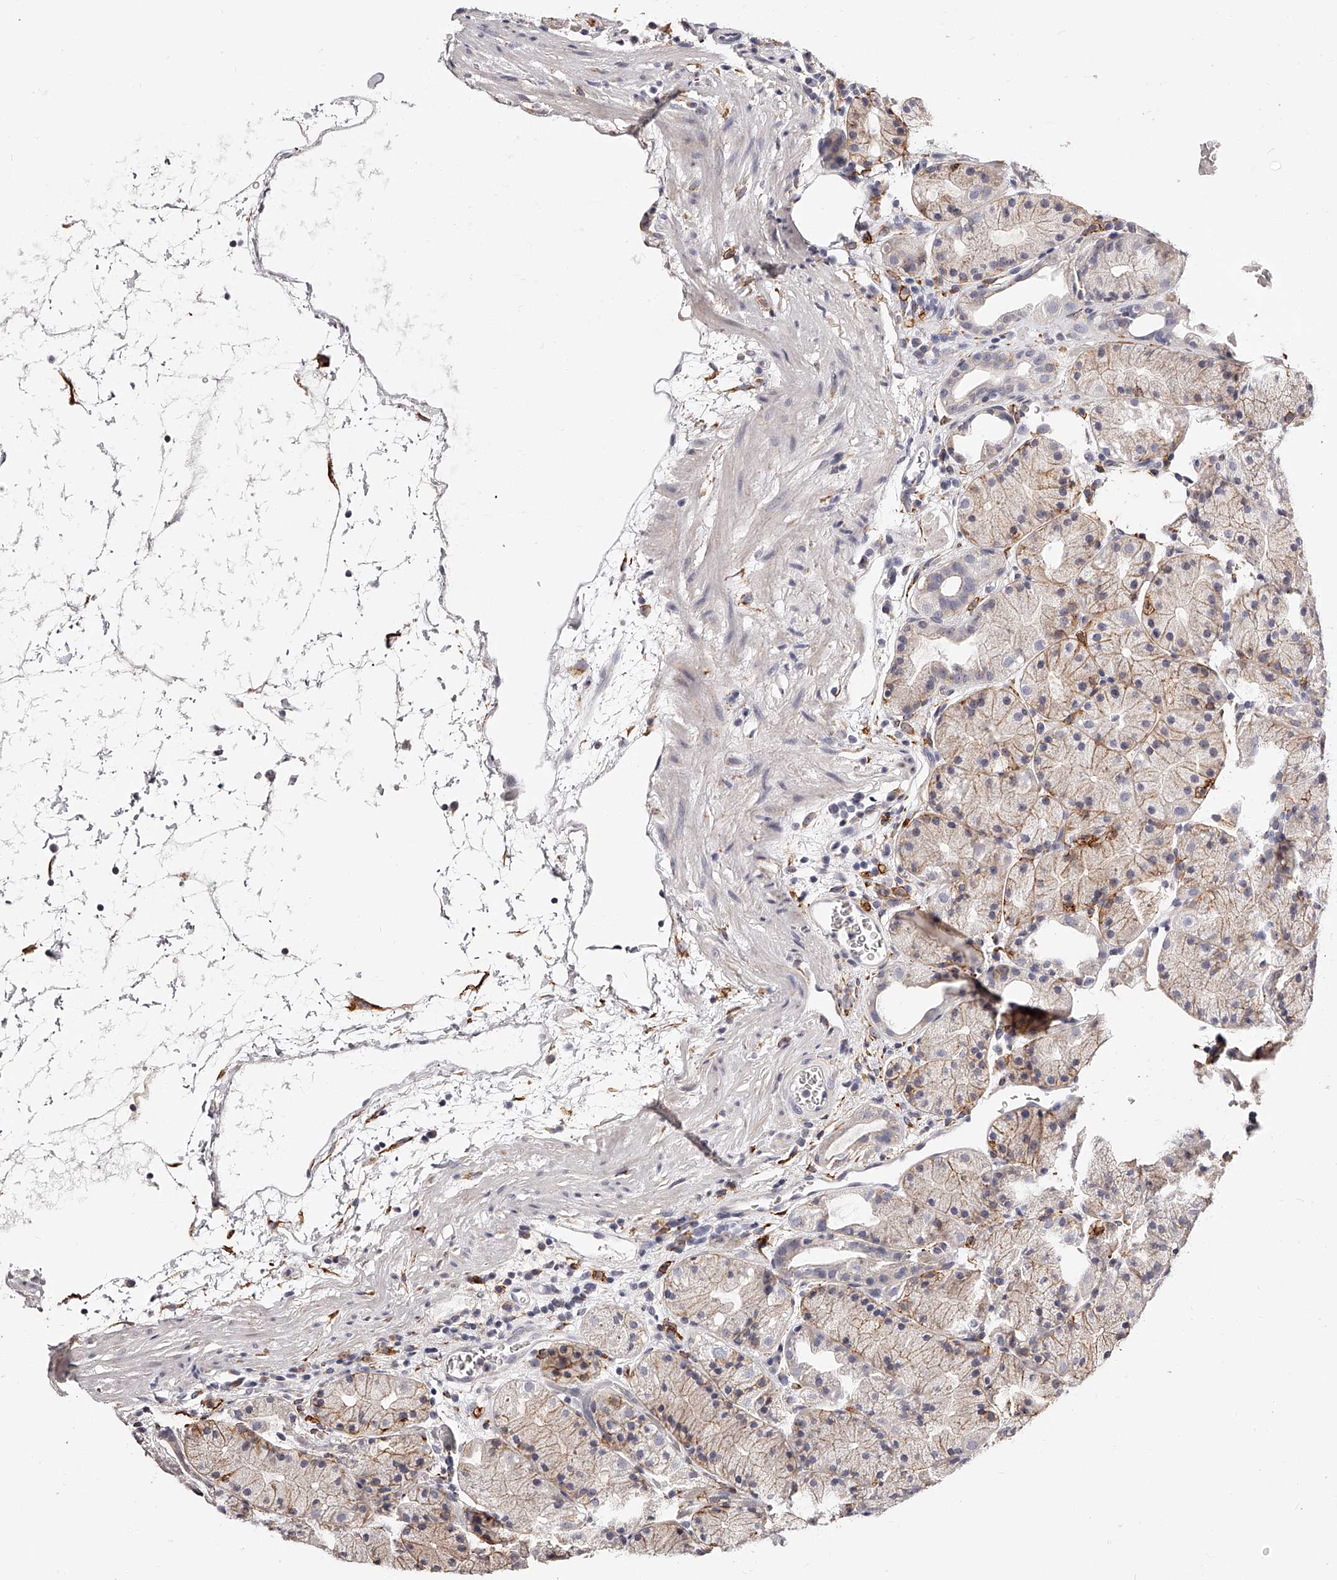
{"staining": {"intensity": "weak", "quantity": "25%-75%", "location": "cytoplasmic/membranous"}, "tissue": "stomach", "cell_type": "Glandular cells", "image_type": "normal", "snomed": [{"axis": "morphology", "description": "Normal tissue, NOS"}, {"axis": "topography", "description": "Stomach, upper"}], "caption": "IHC of normal human stomach shows low levels of weak cytoplasmic/membranous staining in about 25%-75% of glandular cells.", "gene": "CD82", "patient": {"sex": "male", "age": 48}}